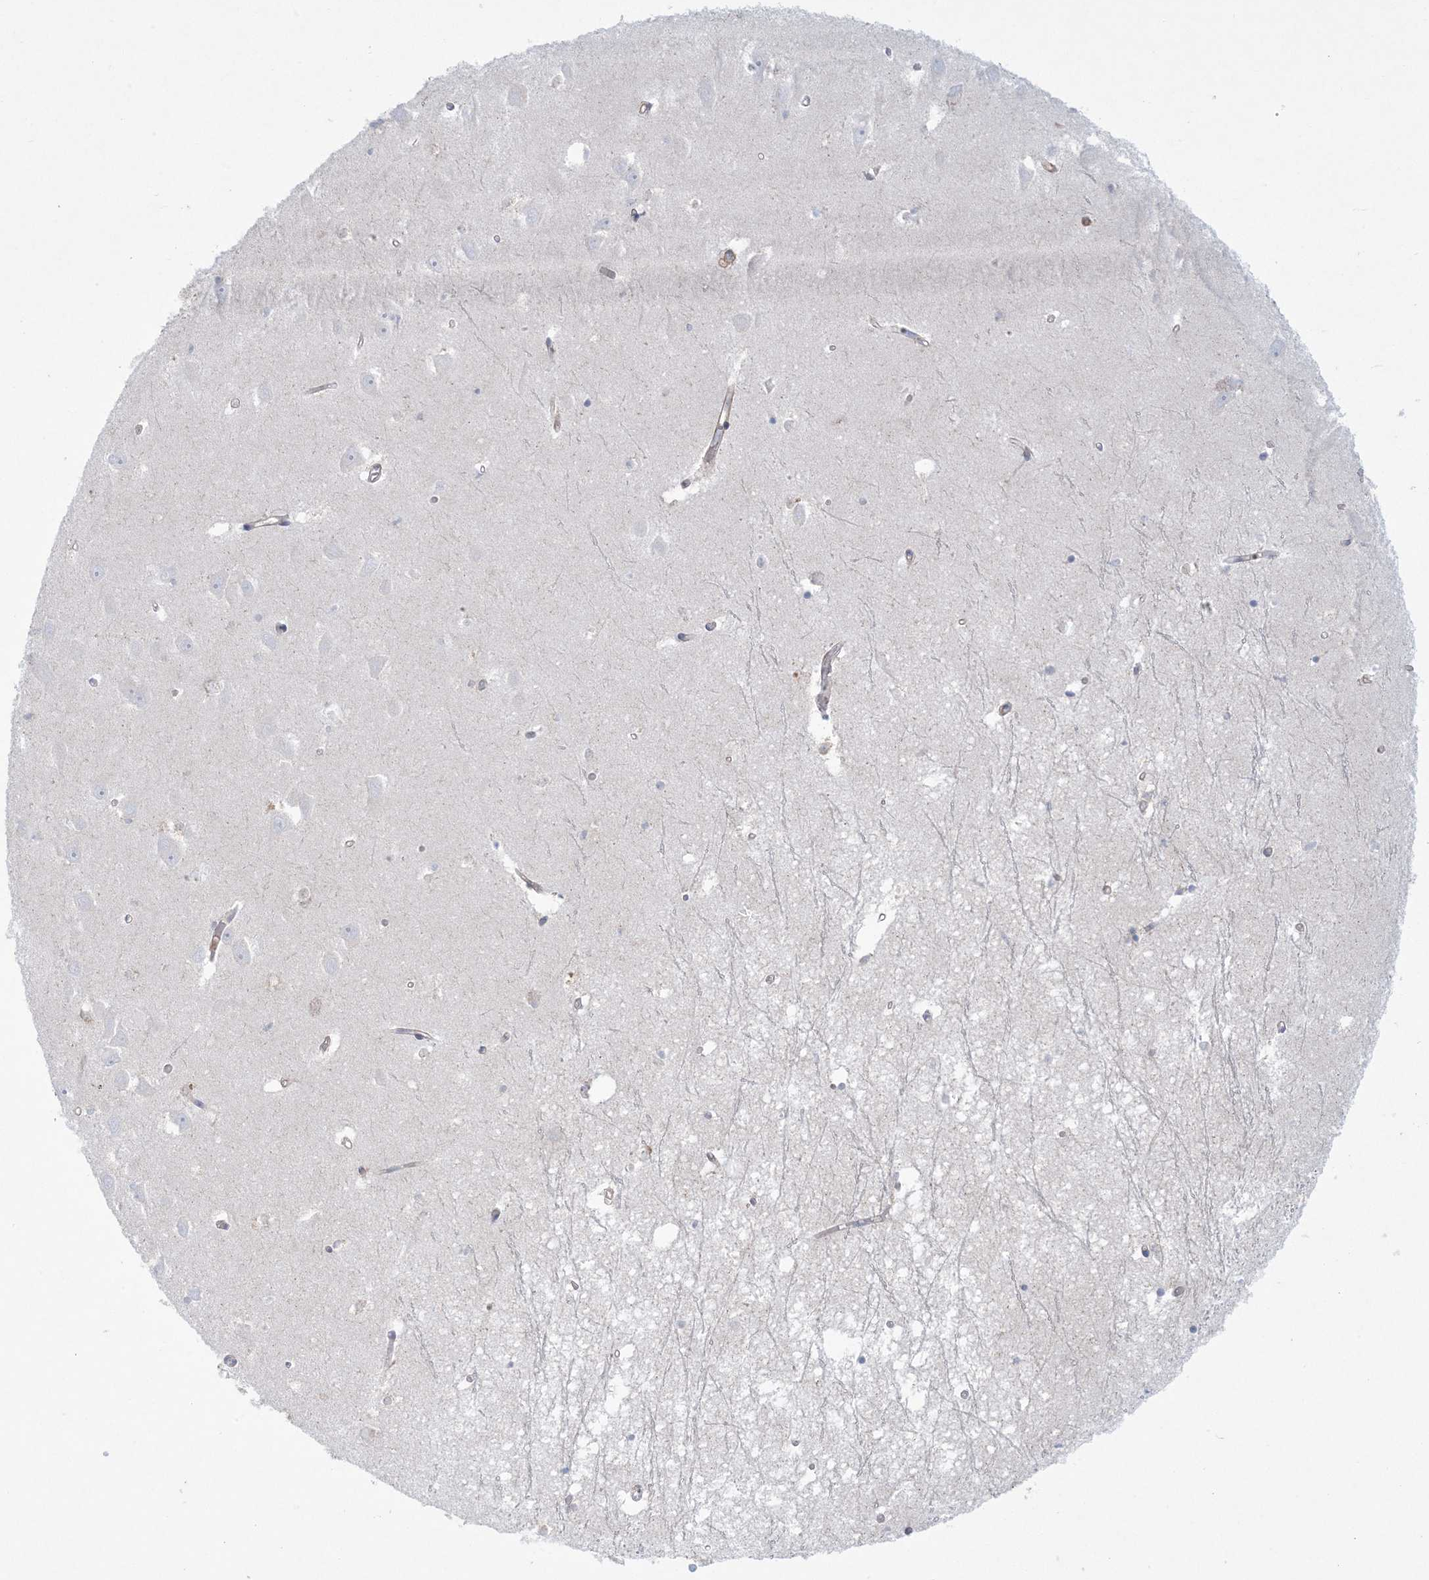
{"staining": {"intensity": "negative", "quantity": "none", "location": "none"}, "tissue": "hippocampus", "cell_type": "Glial cells", "image_type": "normal", "snomed": [{"axis": "morphology", "description": "Normal tissue, NOS"}, {"axis": "topography", "description": "Hippocampus"}], "caption": "Immunohistochemistry of normal hippocampus reveals no positivity in glial cells.", "gene": "ARHGAP30", "patient": {"sex": "male", "age": 70}}